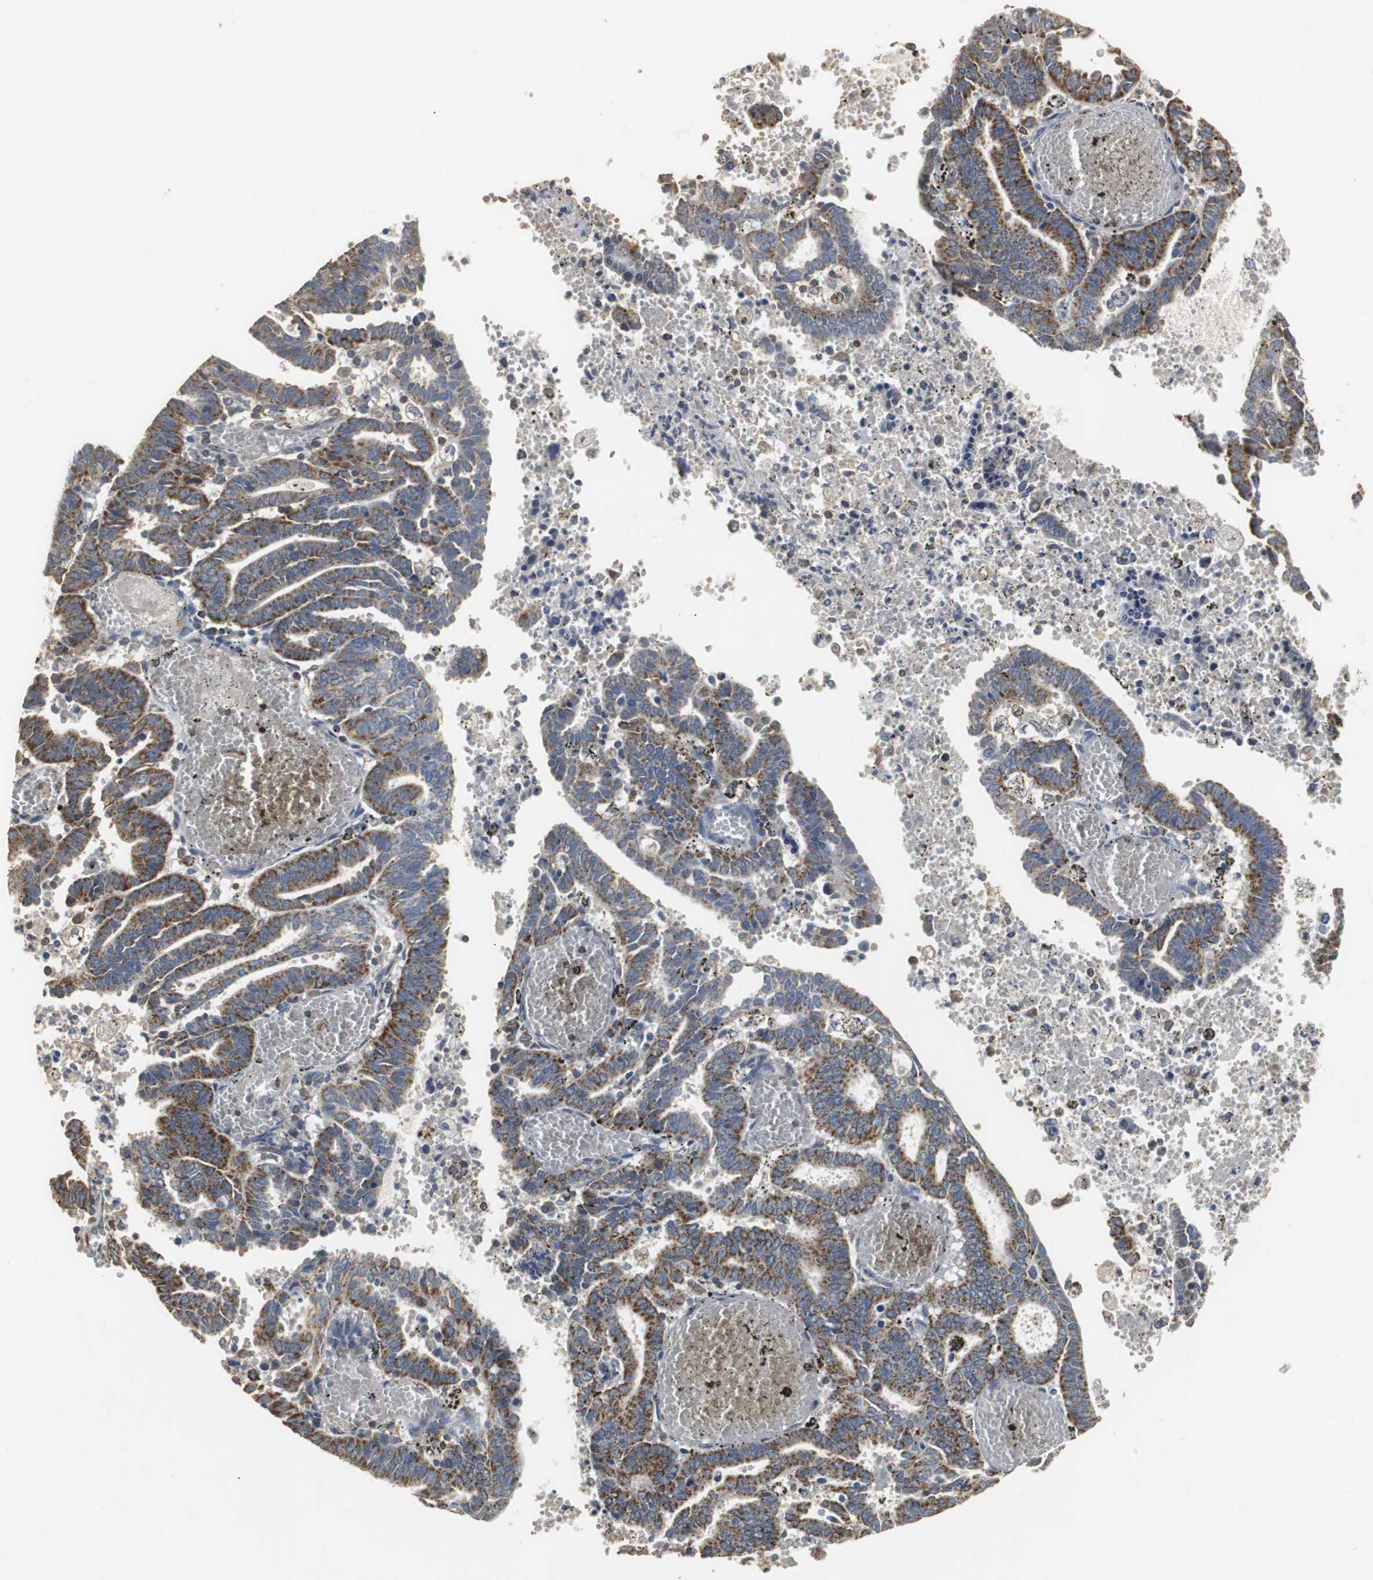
{"staining": {"intensity": "moderate", "quantity": ">75%", "location": "cytoplasmic/membranous"}, "tissue": "endometrial cancer", "cell_type": "Tumor cells", "image_type": "cancer", "snomed": [{"axis": "morphology", "description": "Adenocarcinoma, NOS"}, {"axis": "topography", "description": "Uterus"}], "caption": "IHC (DAB) staining of human endometrial cancer shows moderate cytoplasmic/membranous protein staining in about >75% of tumor cells.", "gene": "NNT", "patient": {"sex": "female", "age": 83}}